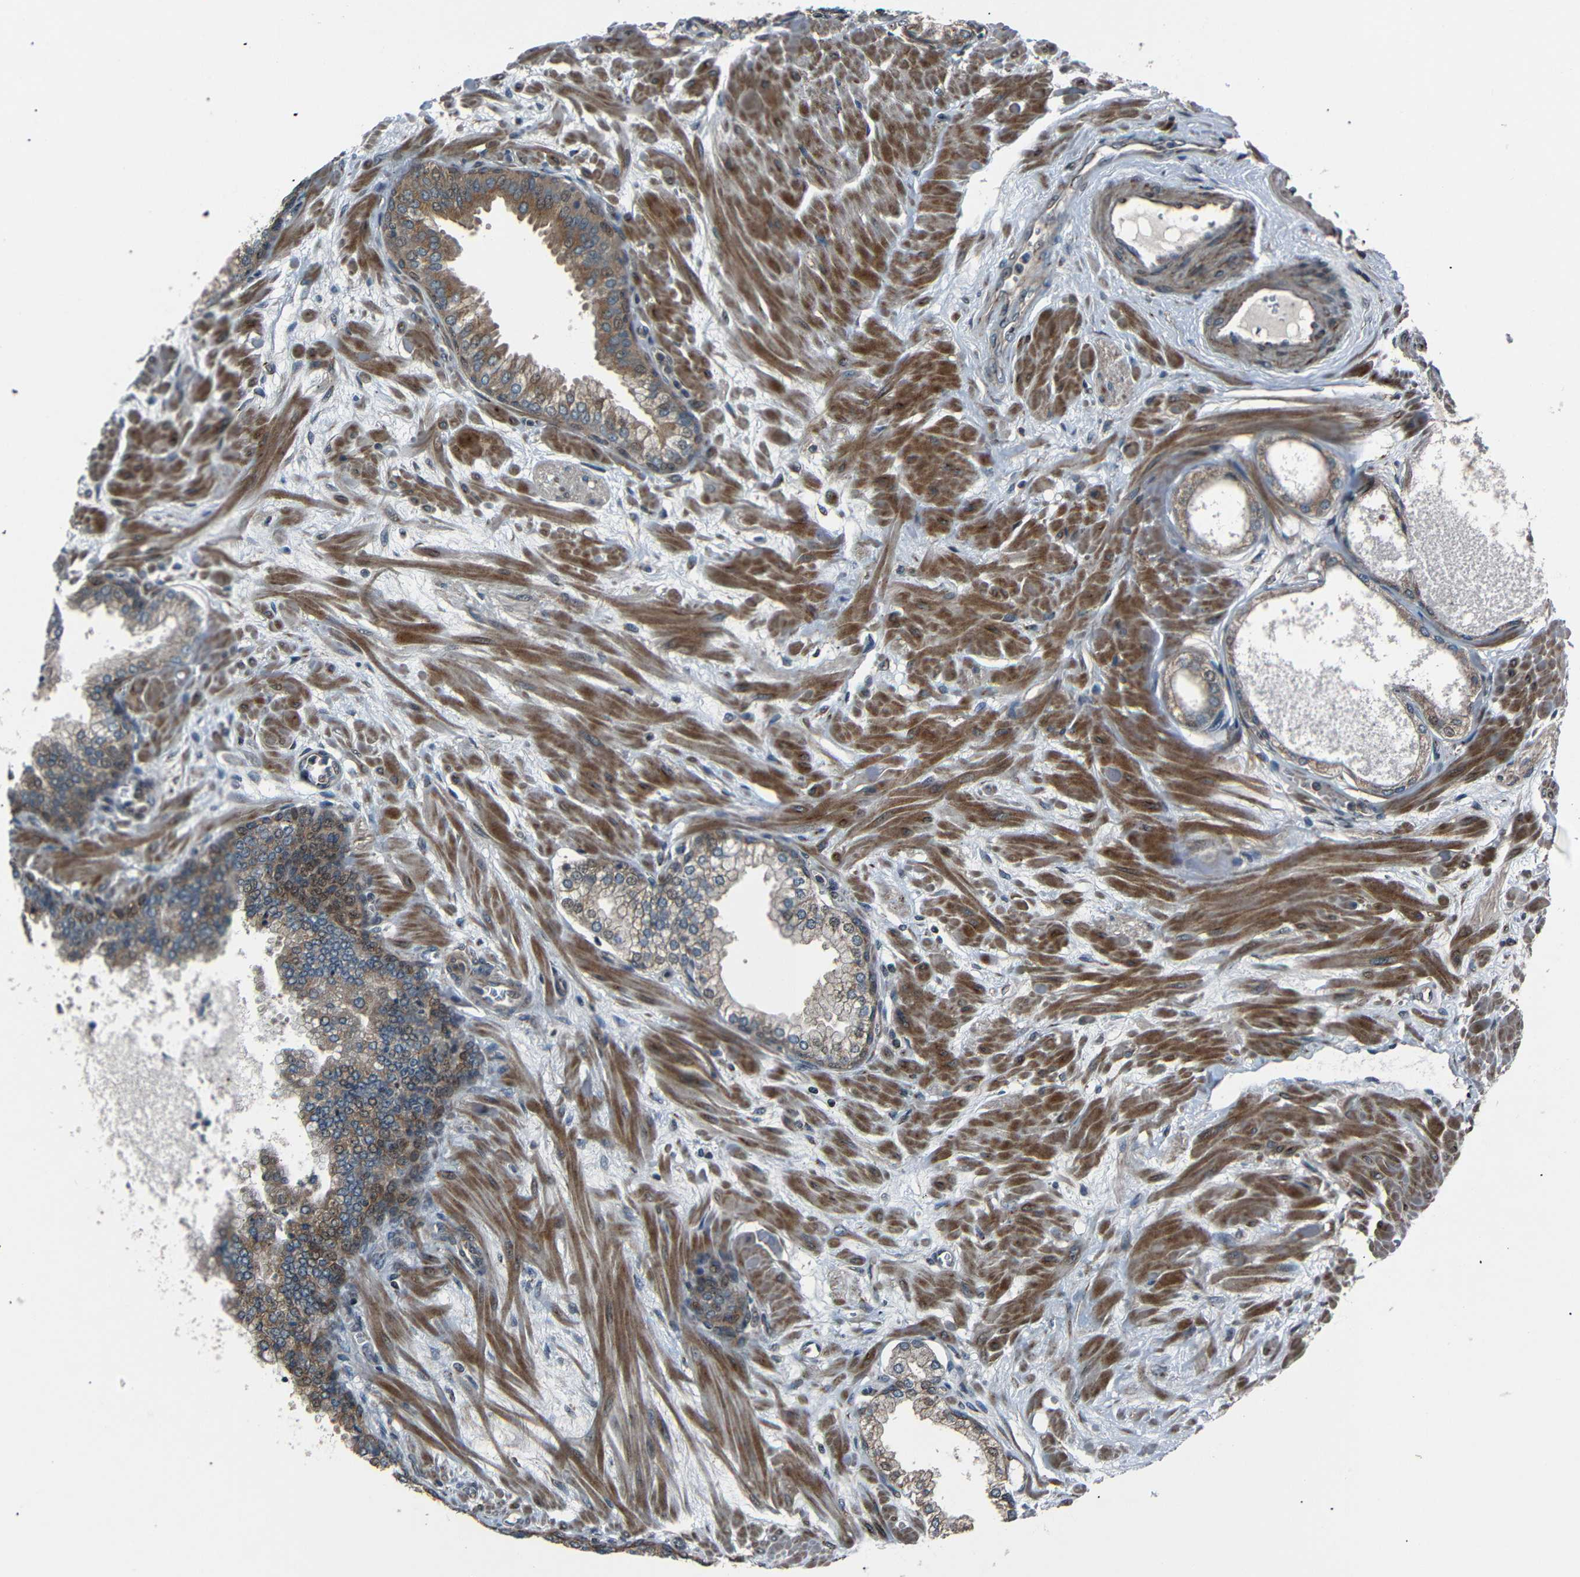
{"staining": {"intensity": "moderate", "quantity": ">75%", "location": "cytoplasmic/membranous,nuclear"}, "tissue": "prostate", "cell_type": "Glandular cells", "image_type": "normal", "snomed": [{"axis": "morphology", "description": "Normal tissue, NOS"}, {"axis": "morphology", "description": "Urothelial carcinoma, Low grade"}, {"axis": "topography", "description": "Urinary bladder"}, {"axis": "topography", "description": "Prostate"}], "caption": "Prostate stained with DAB IHC demonstrates medium levels of moderate cytoplasmic/membranous,nuclear positivity in approximately >75% of glandular cells. The staining was performed using DAB to visualize the protein expression in brown, while the nuclei were stained in blue with hematoxylin (Magnification: 20x).", "gene": "AKAP9", "patient": {"sex": "male", "age": 60}}